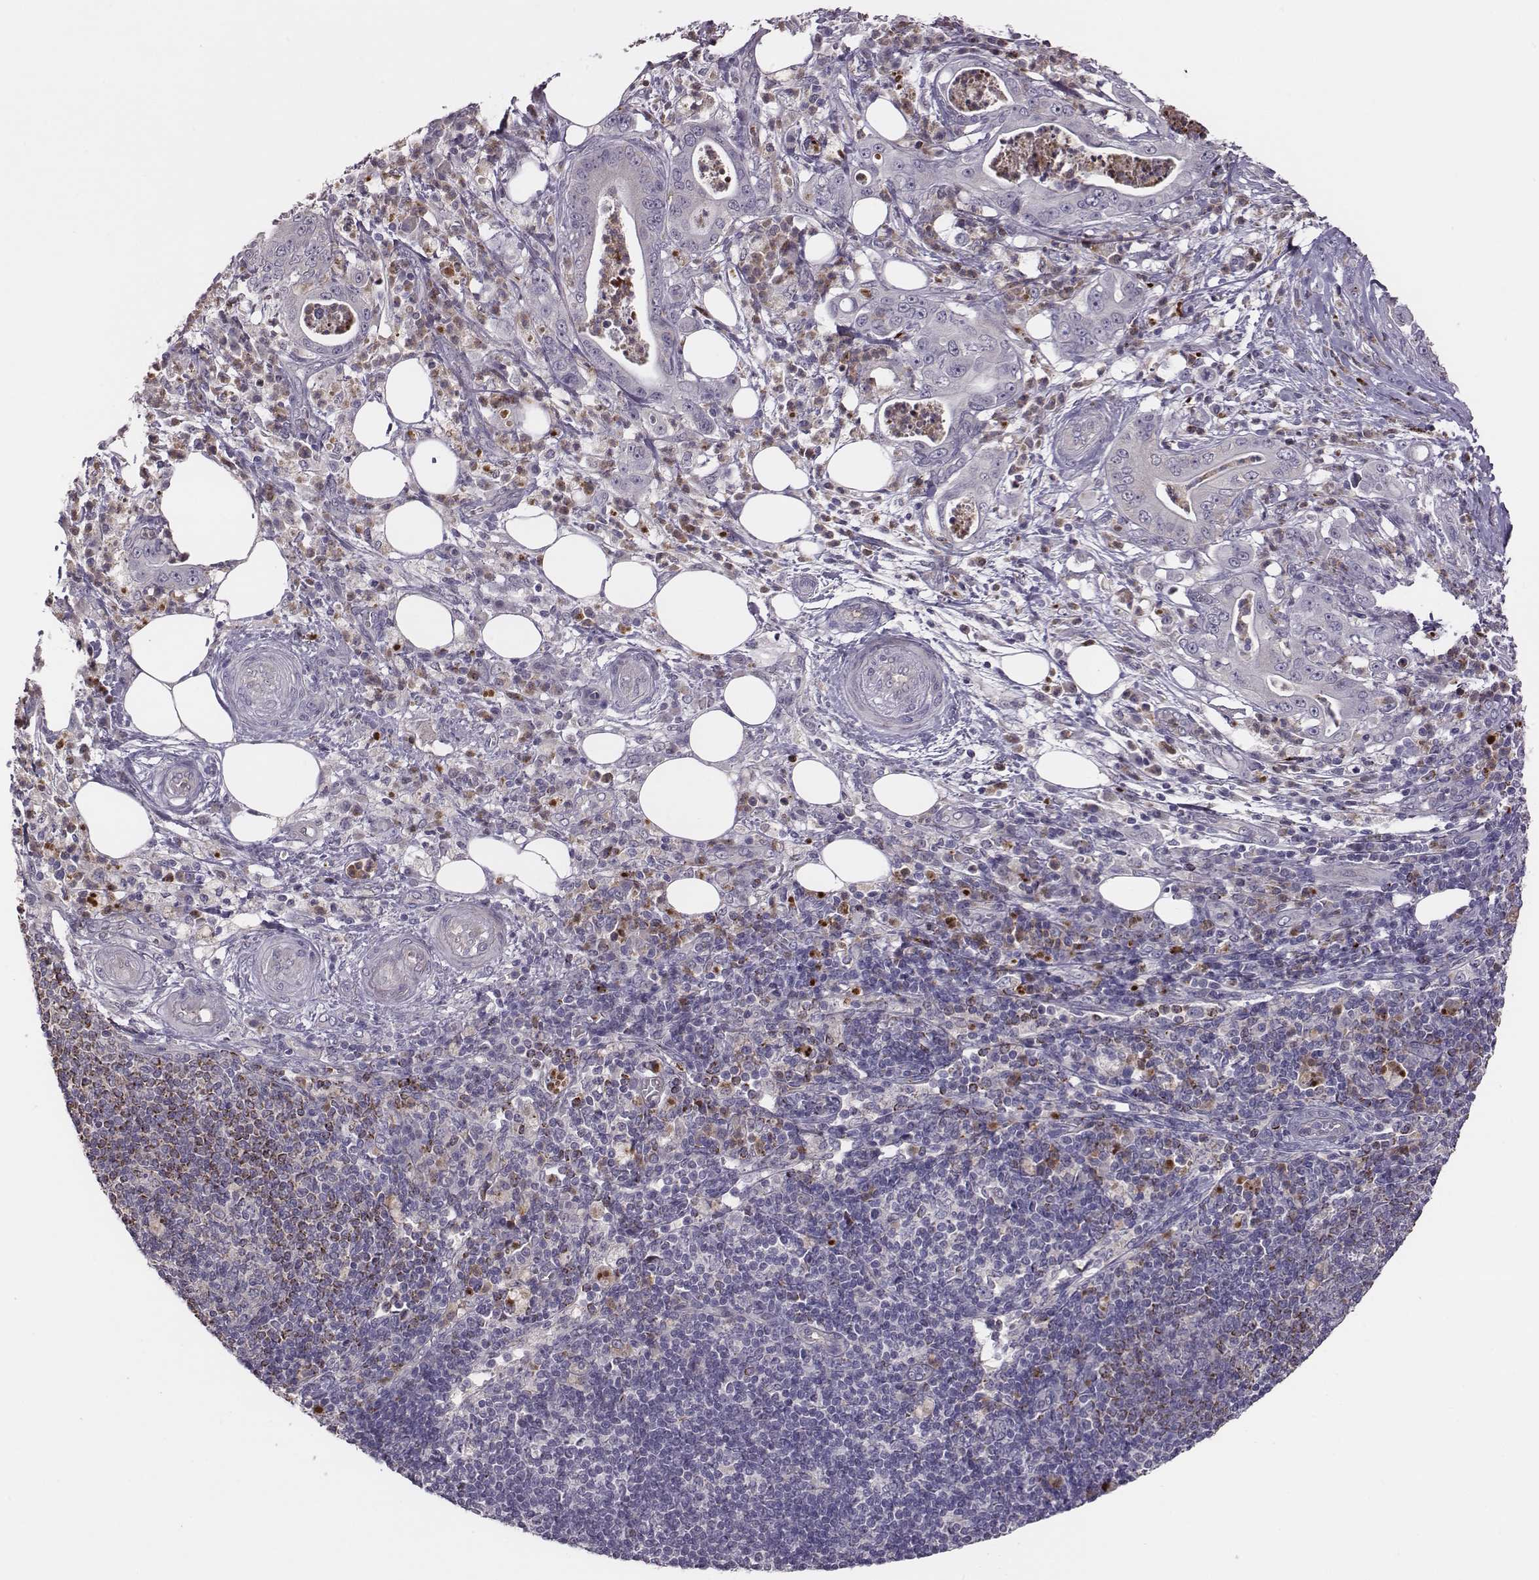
{"staining": {"intensity": "negative", "quantity": "none", "location": "none"}, "tissue": "pancreatic cancer", "cell_type": "Tumor cells", "image_type": "cancer", "snomed": [{"axis": "morphology", "description": "Adenocarcinoma, NOS"}, {"axis": "topography", "description": "Pancreas"}], "caption": "Tumor cells are negative for protein expression in human pancreatic cancer. Nuclei are stained in blue.", "gene": "KMO", "patient": {"sex": "male", "age": 71}}